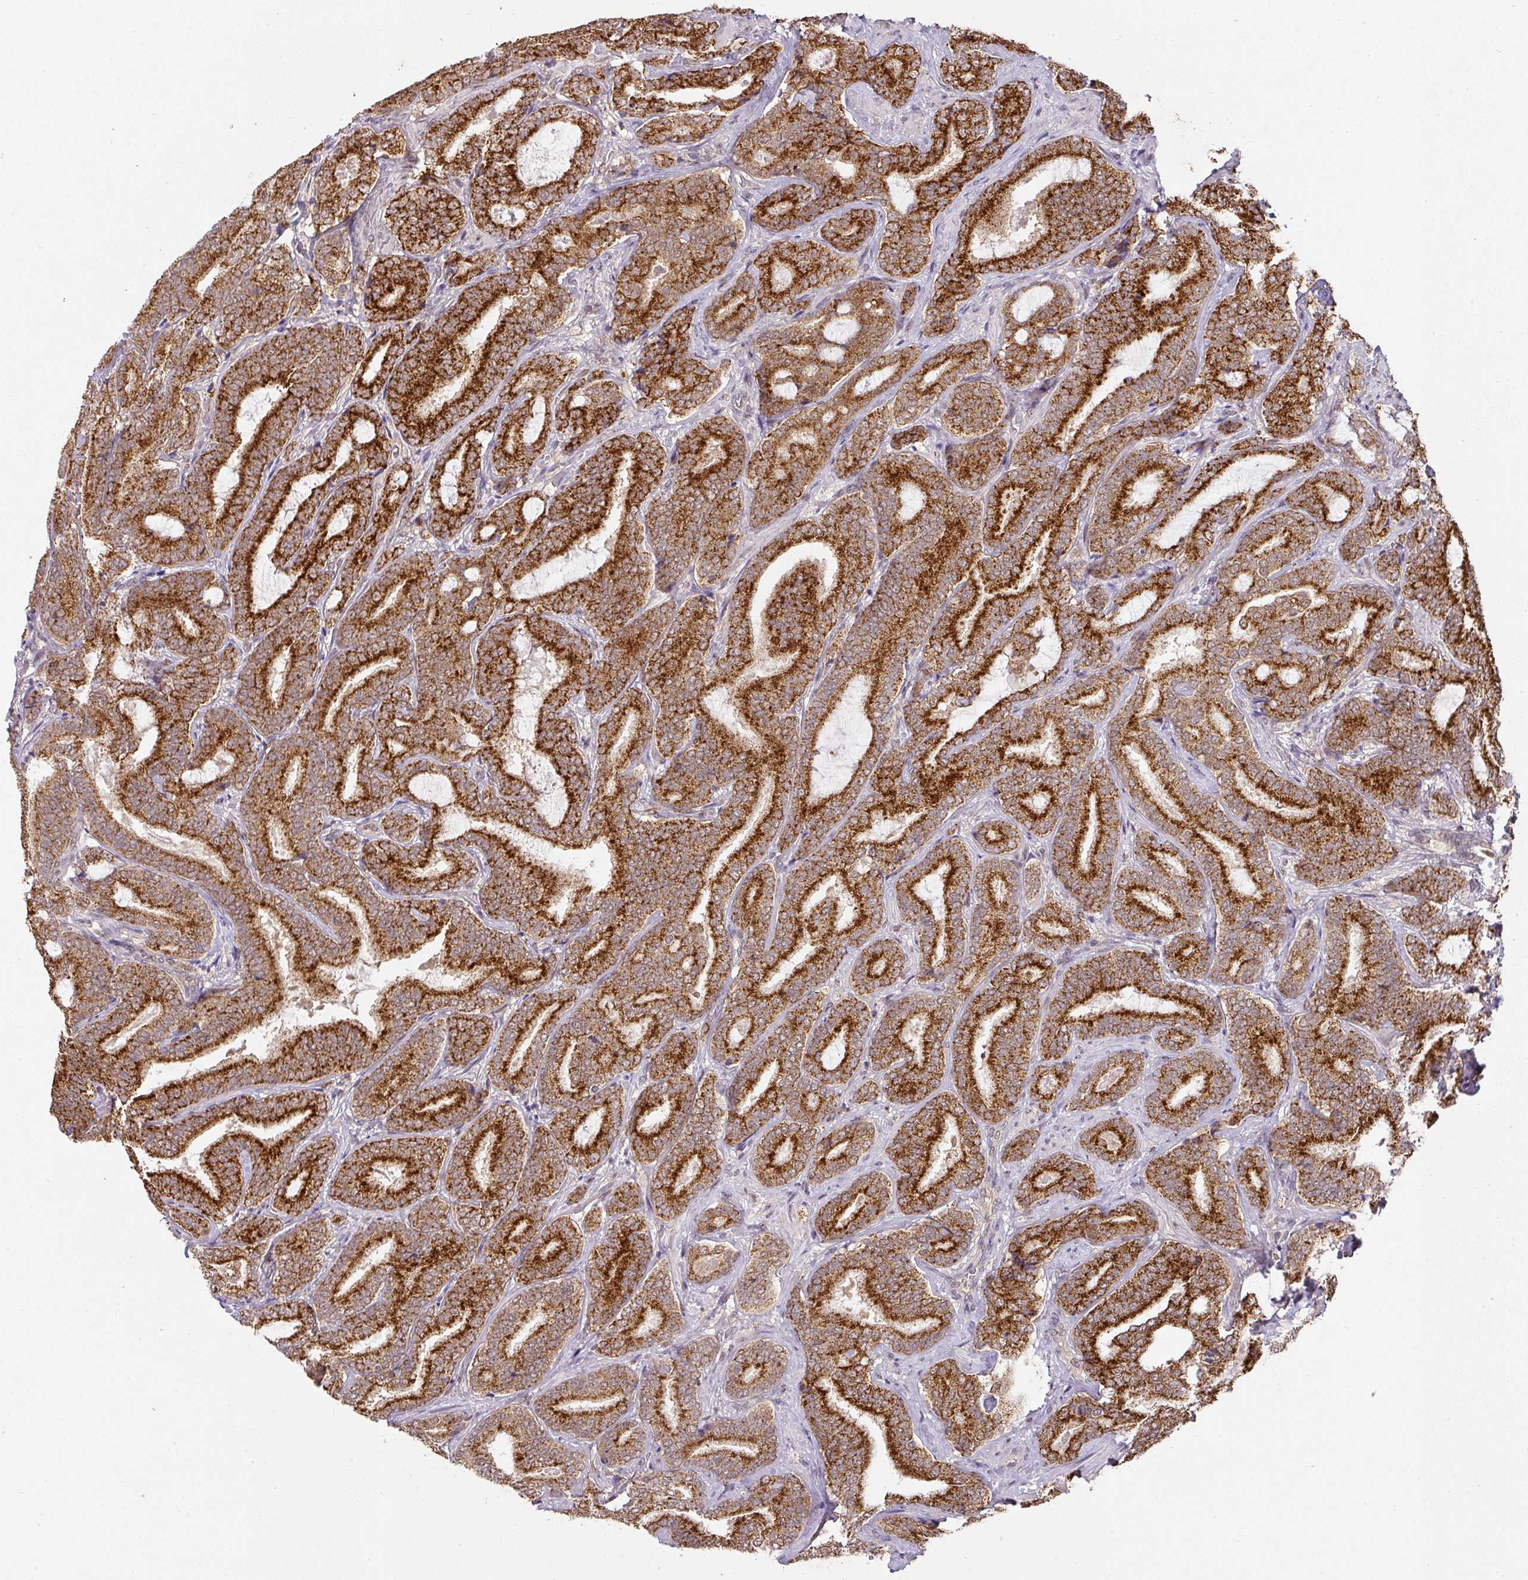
{"staining": {"intensity": "strong", "quantity": ">75%", "location": "cytoplasmic/membranous"}, "tissue": "prostate cancer", "cell_type": "Tumor cells", "image_type": "cancer", "snomed": [{"axis": "morphology", "description": "Adenocarcinoma, Low grade"}, {"axis": "topography", "description": "Prostate and seminal vesicle, NOS"}], "caption": "Prostate cancer stained with a protein marker shows strong staining in tumor cells.", "gene": "RANBP9", "patient": {"sex": "male", "age": 61}}